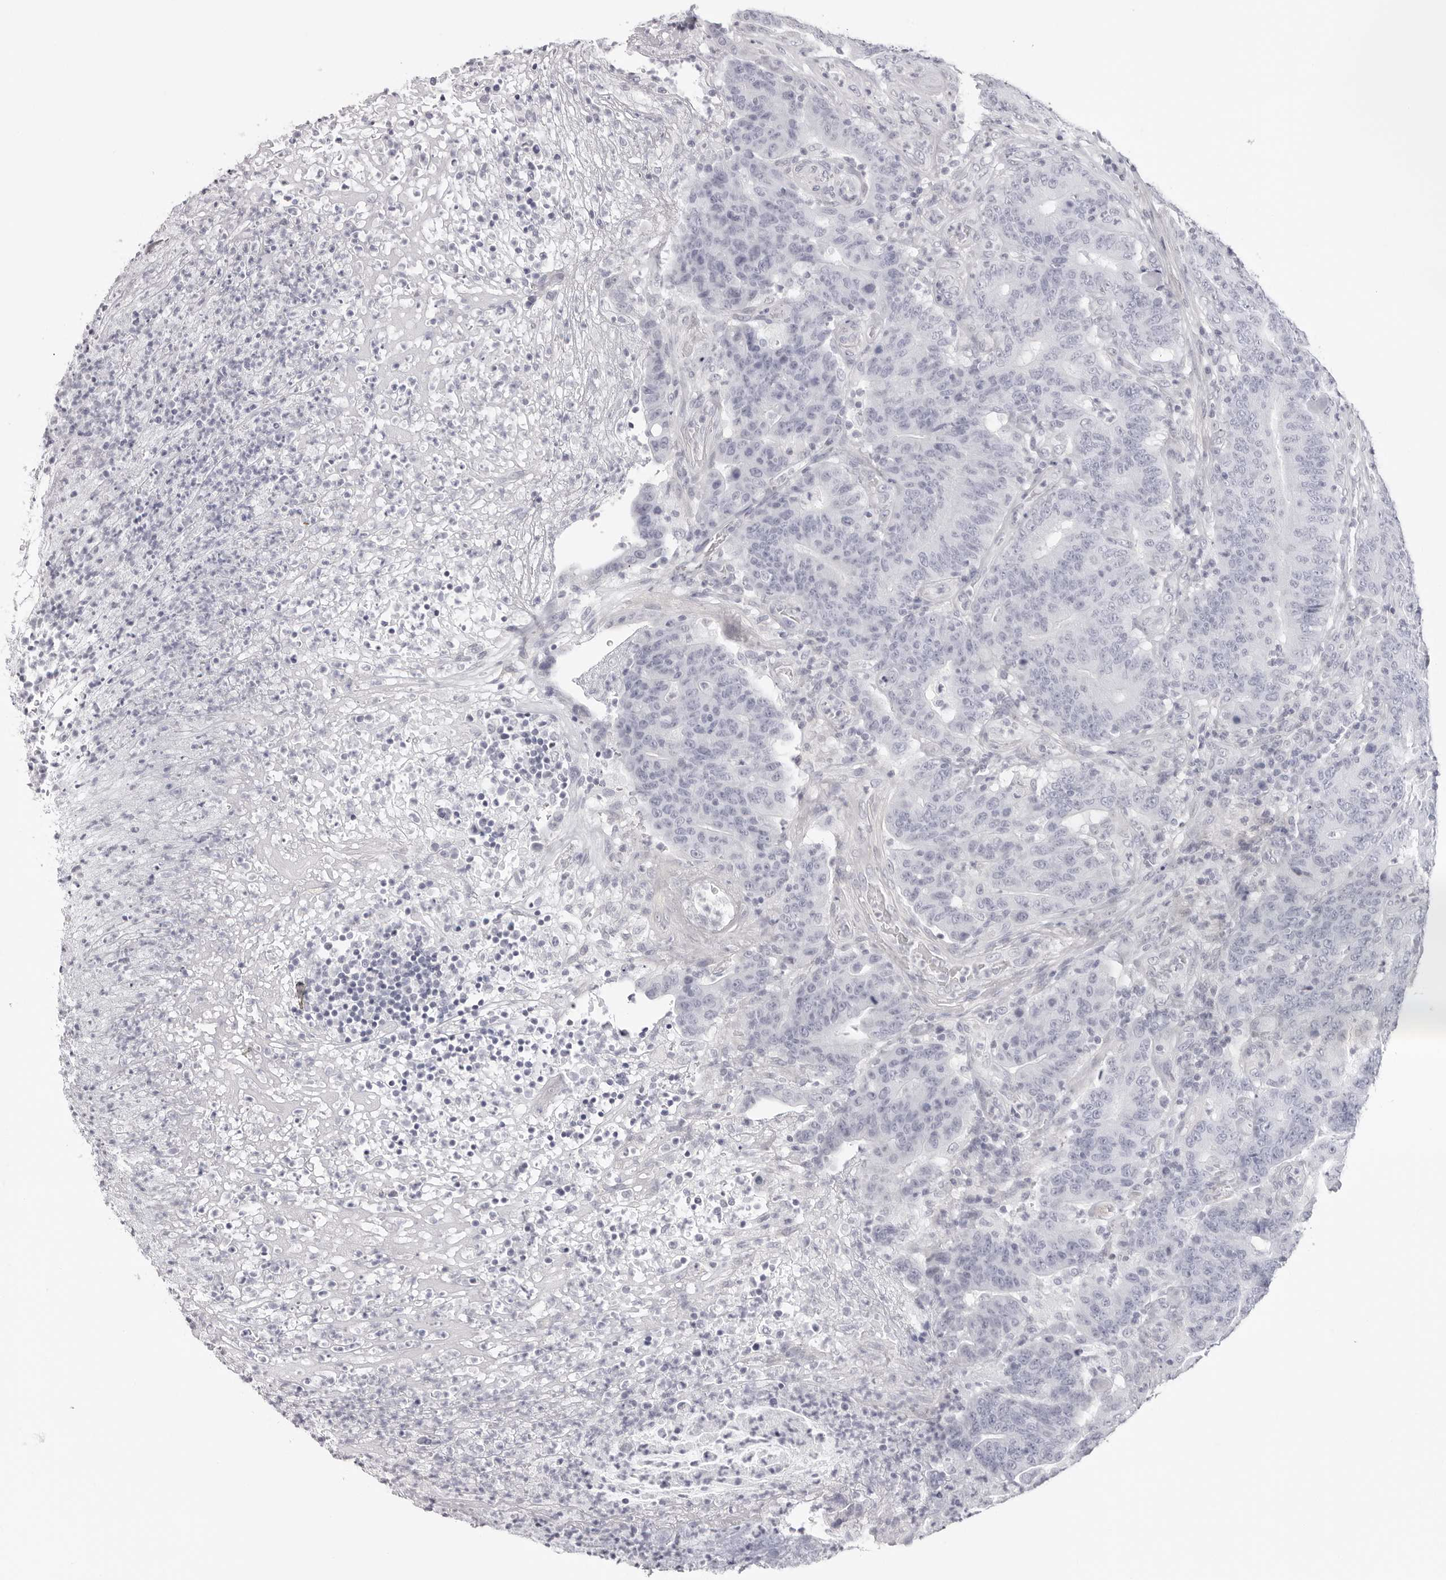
{"staining": {"intensity": "negative", "quantity": "none", "location": "none"}, "tissue": "colorectal cancer", "cell_type": "Tumor cells", "image_type": "cancer", "snomed": [{"axis": "morphology", "description": "Normal tissue, NOS"}, {"axis": "morphology", "description": "Adenocarcinoma, NOS"}, {"axis": "topography", "description": "Colon"}], "caption": "DAB (3,3'-diaminobenzidine) immunohistochemical staining of human colorectal cancer displays no significant staining in tumor cells.", "gene": "INSL3", "patient": {"sex": "female", "age": 75}}